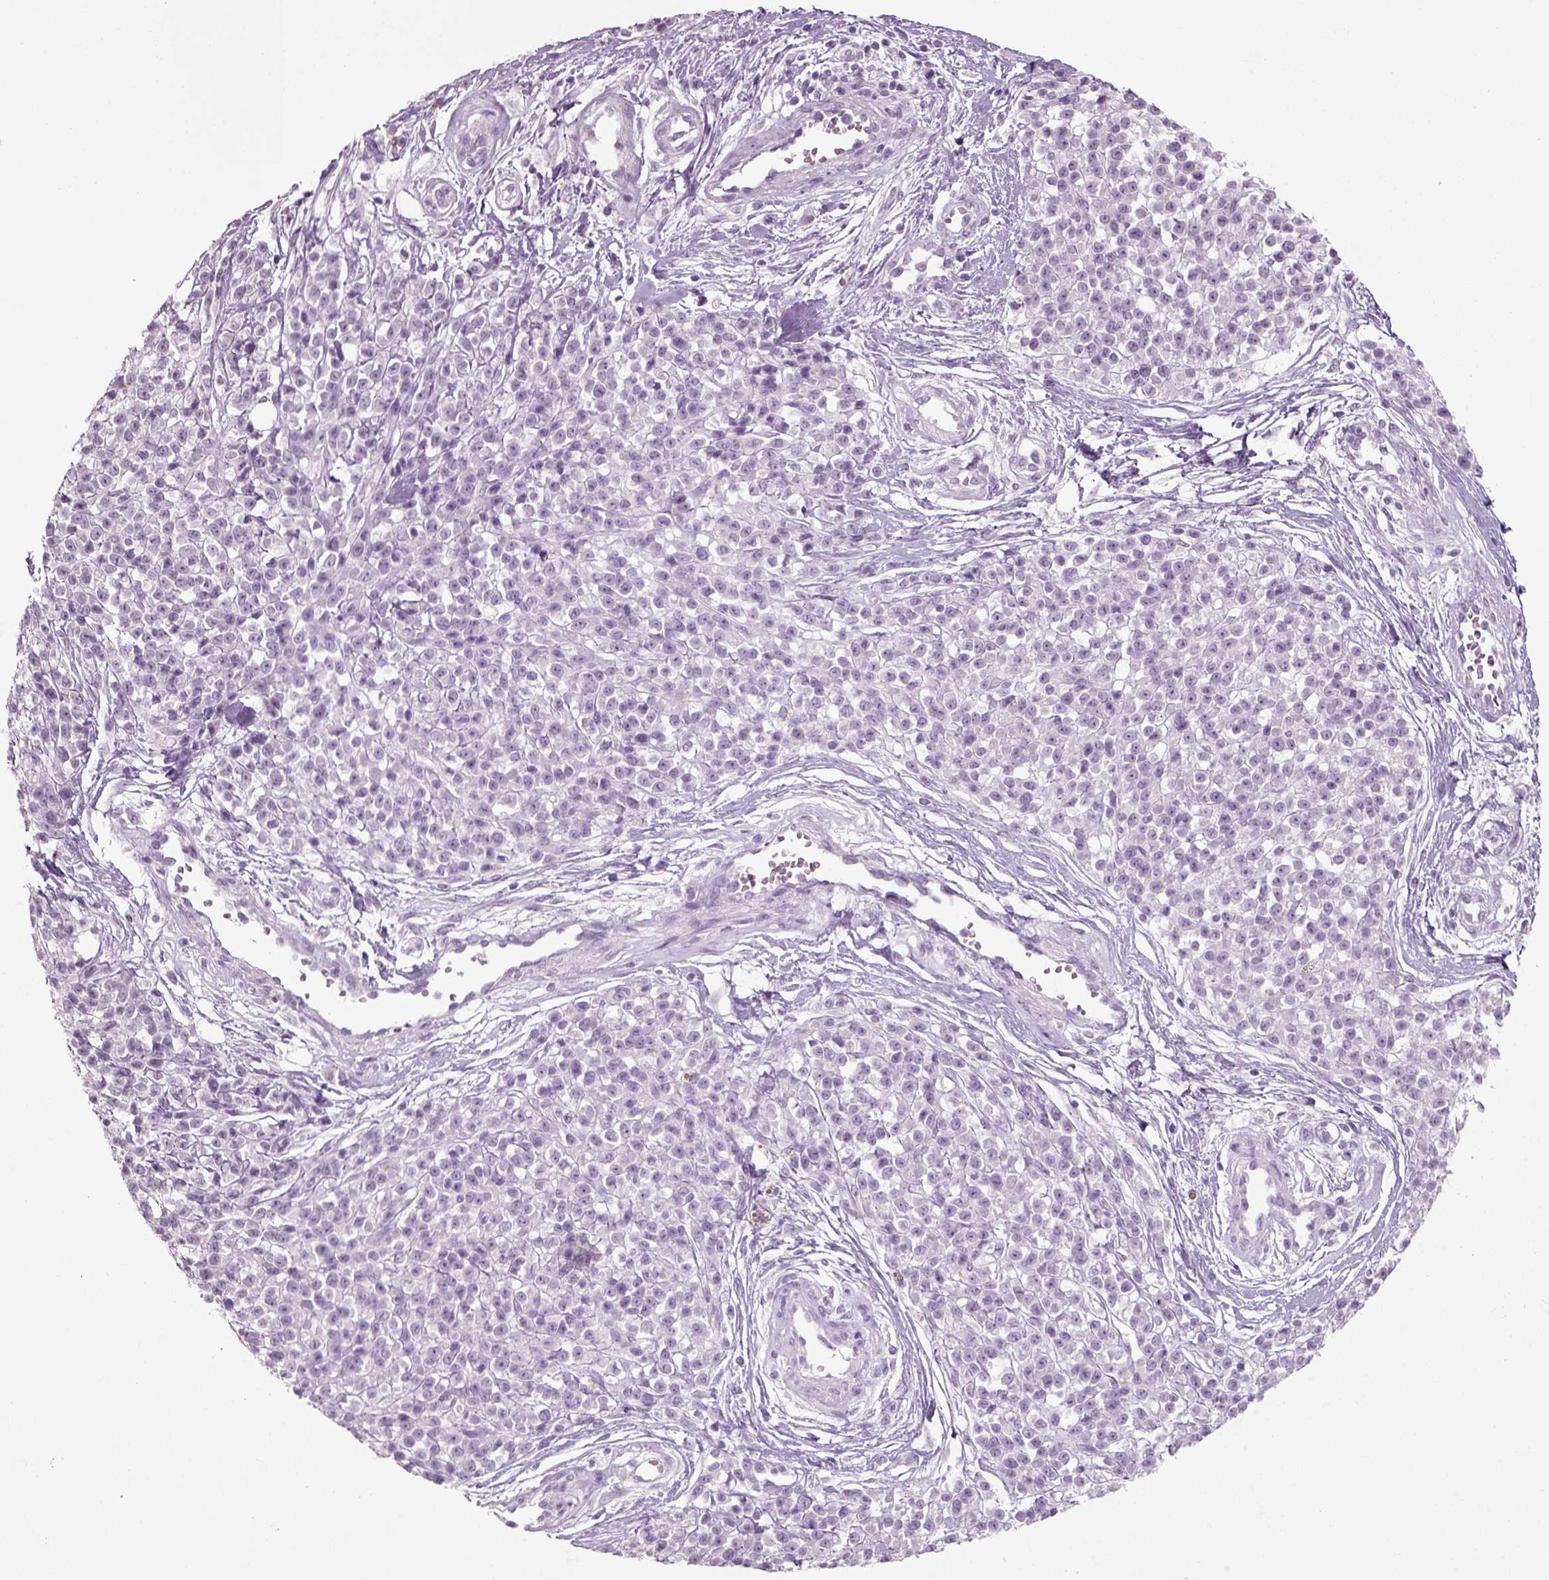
{"staining": {"intensity": "negative", "quantity": "none", "location": "none"}, "tissue": "melanoma", "cell_type": "Tumor cells", "image_type": "cancer", "snomed": [{"axis": "morphology", "description": "Malignant melanoma, NOS"}, {"axis": "topography", "description": "Skin"}, {"axis": "topography", "description": "Skin of trunk"}], "caption": "Human melanoma stained for a protein using immunohistochemistry shows no positivity in tumor cells.", "gene": "SLC6A2", "patient": {"sex": "male", "age": 74}}